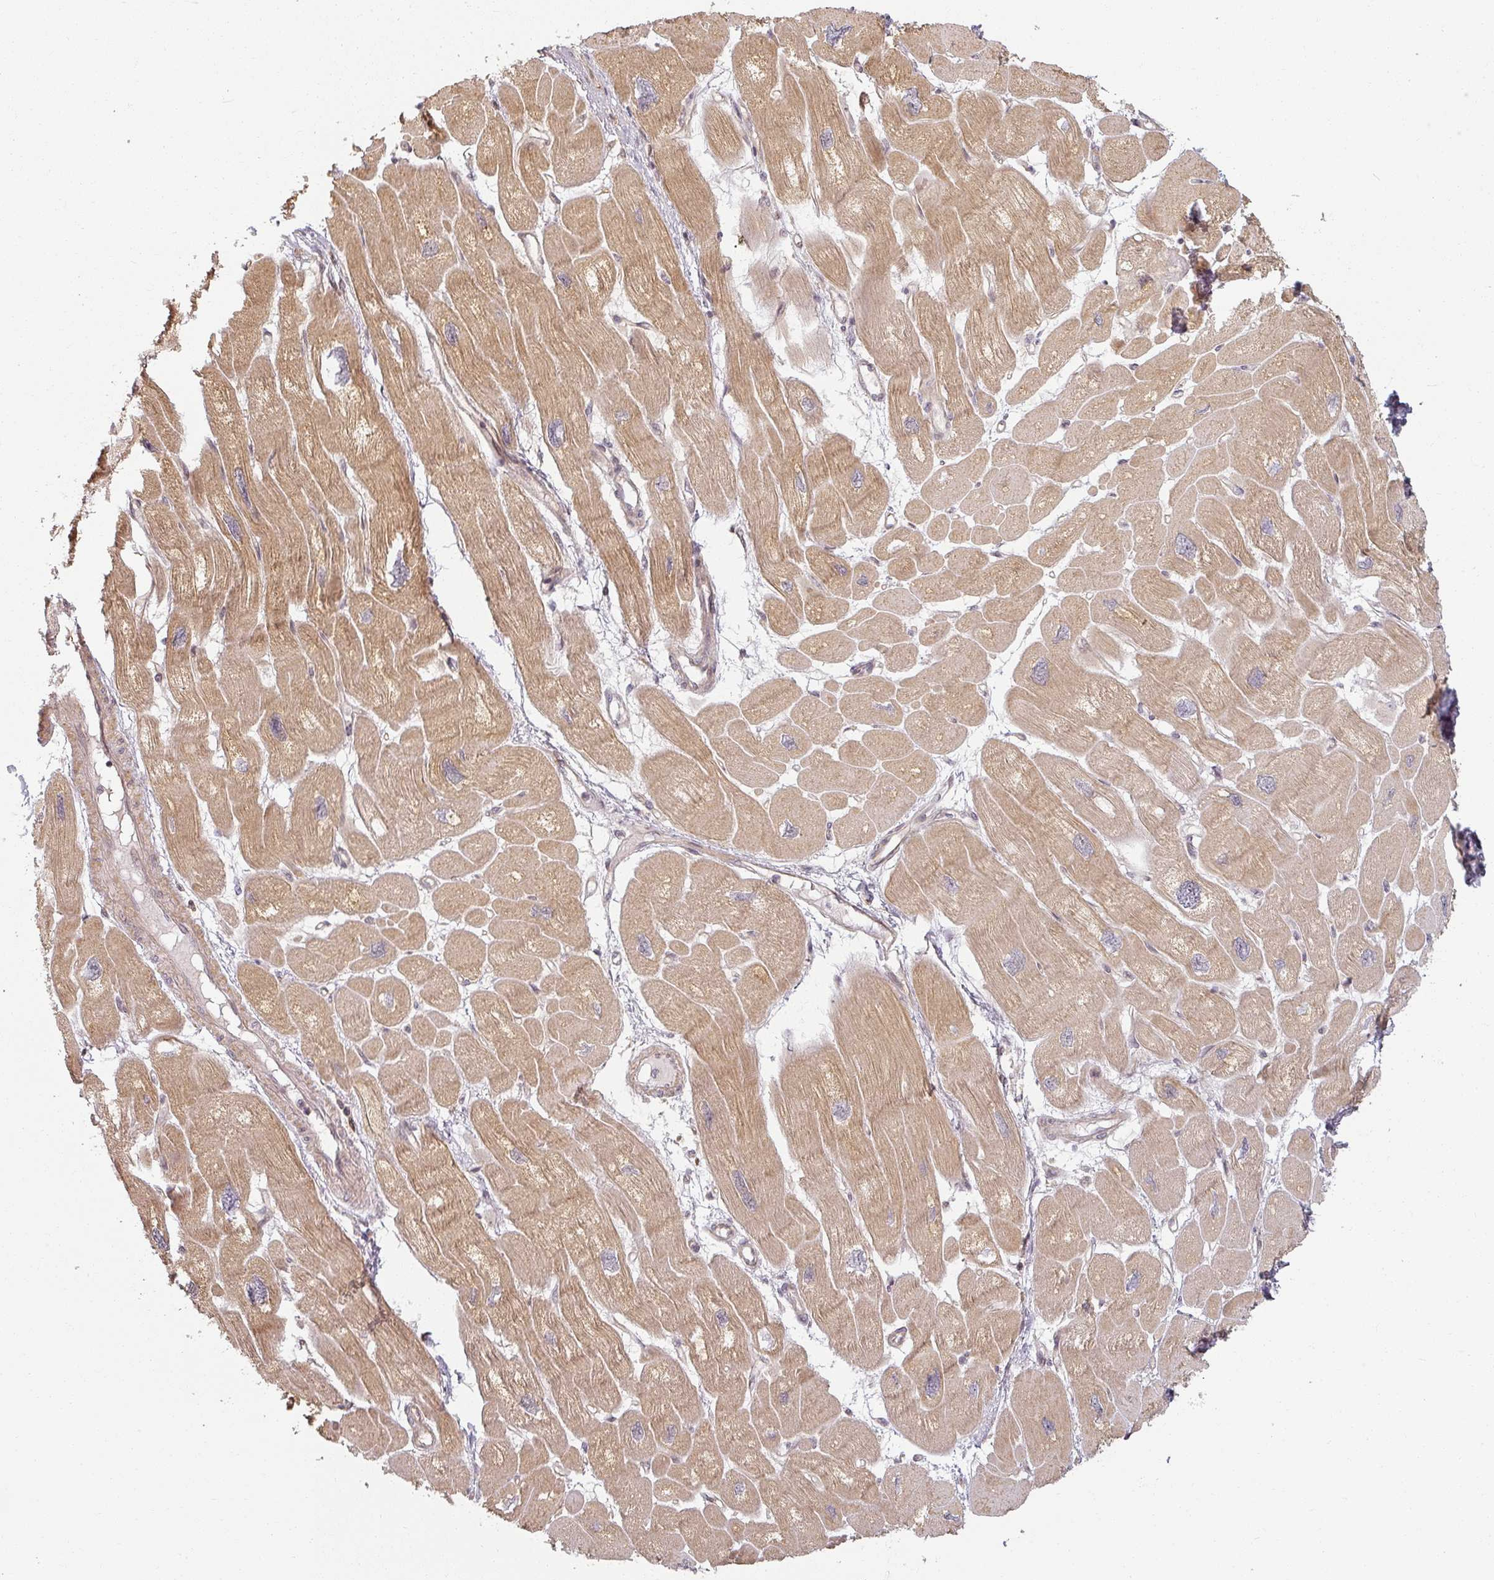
{"staining": {"intensity": "moderate", "quantity": ">75%", "location": "cytoplasmic/membranous"}, "tissue": "heart muscle", "cell_type": "Cardiomyocytes", "image_type": "normal", "snomed": [{"axis": "morphology", "description": "Normal tissue, NOS"}, {"axis": "topography", "description": "Heart"}], "caption": "Immunohistochemistry (IHC) image of benign heart muscle: human heart muscle stained using immunohistochemistry (IHC) exhibits medium levels of moderate protein expression localized specifically in the cytoplasmic/membranous of cardiomyocytes, appearing as a cytoplasmic/membranous brown color.", "gene": "MED19", "patient": {"sex": "male", "age": 42}}